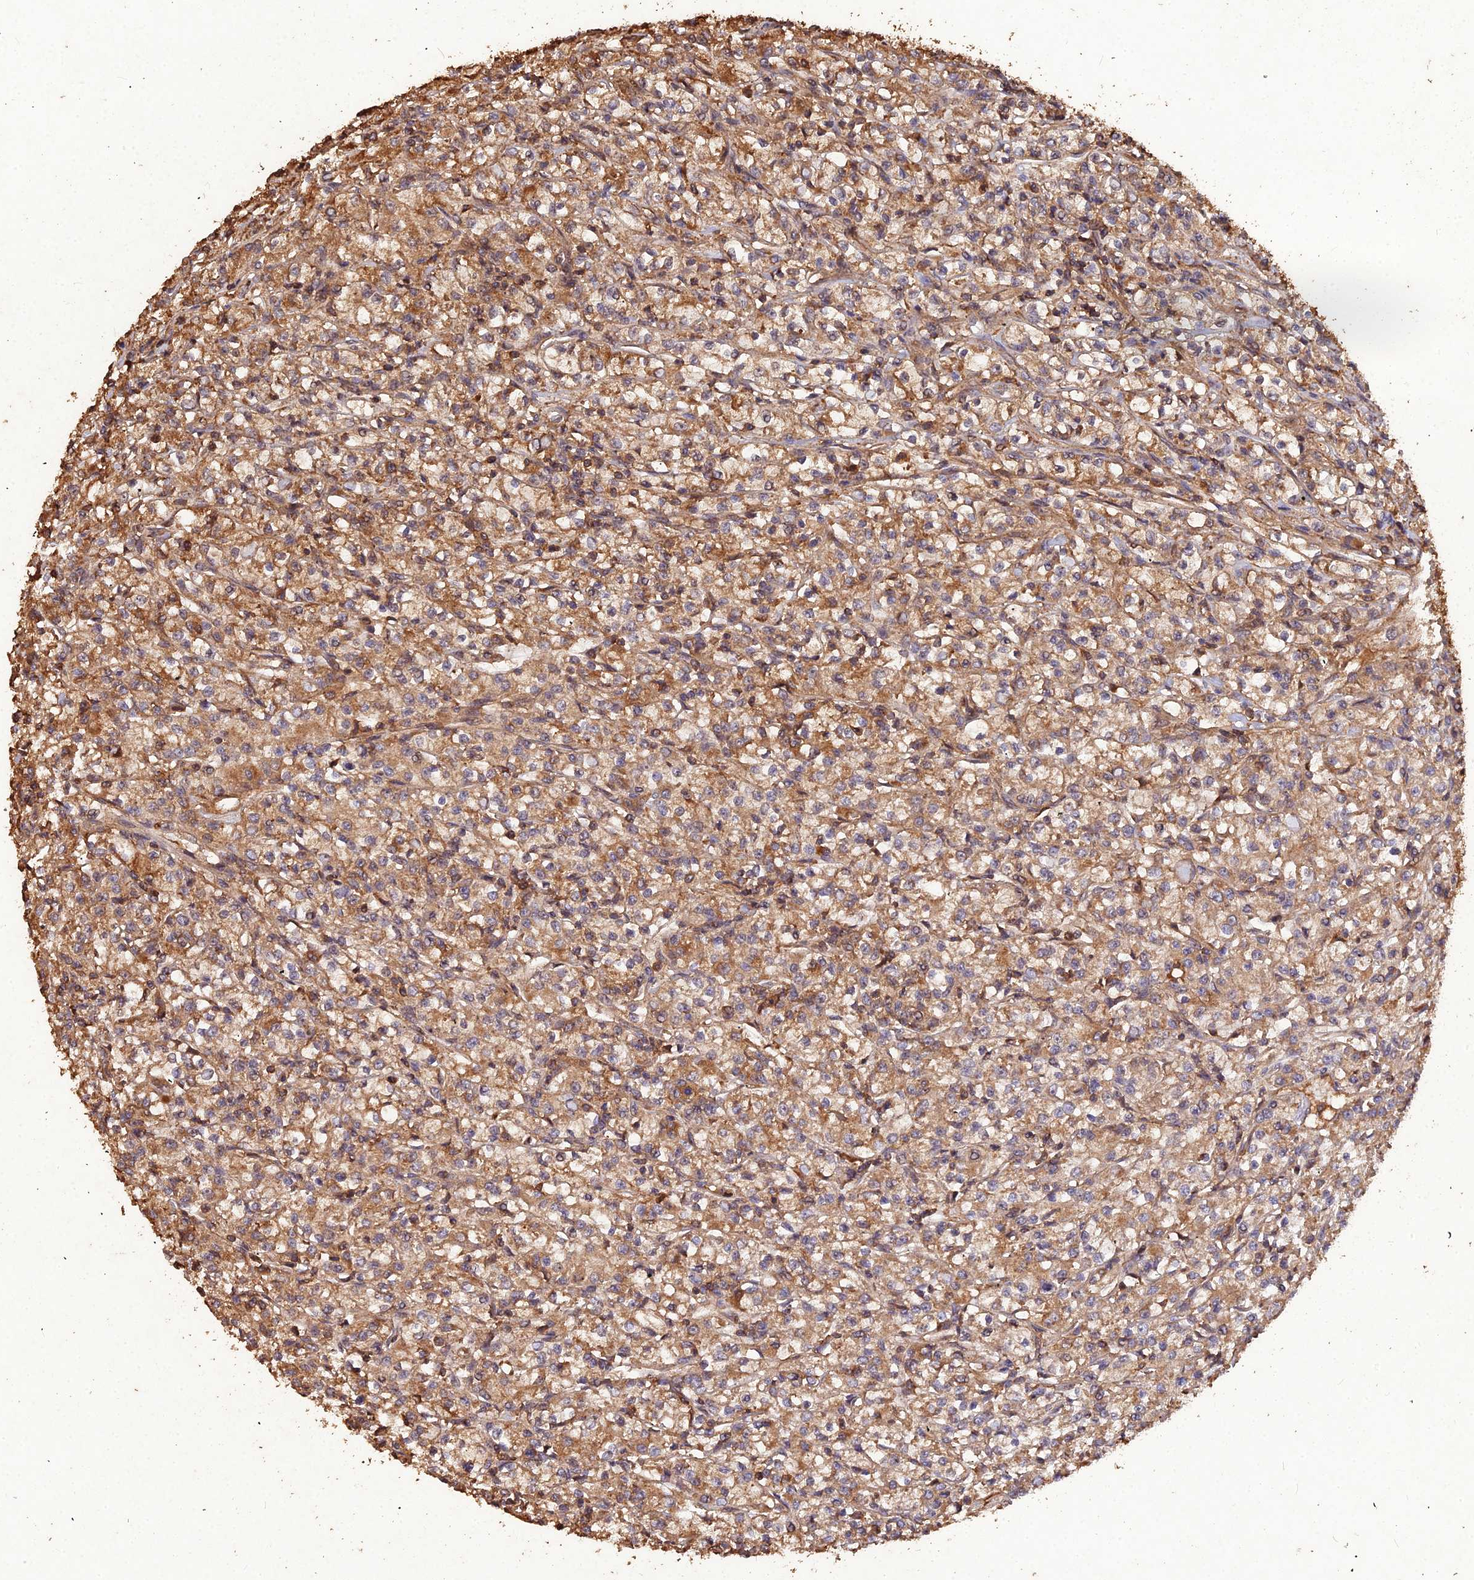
{"staining": {"intensity": "moderate", "quantity": ">75%", "location": "cytoplasmic/membranous"}, "tissue": "renal cancer", "cell_type": "Tumor cells", "image_type": "cancer", "snomed": [{"axis": "morphology", "description": "Adenocarcinoma, NOS"}, {"axis": "topography", "description": "Kidney"}], "caption": "A high-resolution micrograph shows immunohistochemistry (IHC) staining of renal adenocarcinoma, which demonstrates moderate cytoplasmic/membranous staining in approximately >75% of tumor cells. Ihc stains the protein of interest in brown and the nuclei are stained blue.", "gene": "SYMPK", "patient": {"sex": "female", "age": 59}}